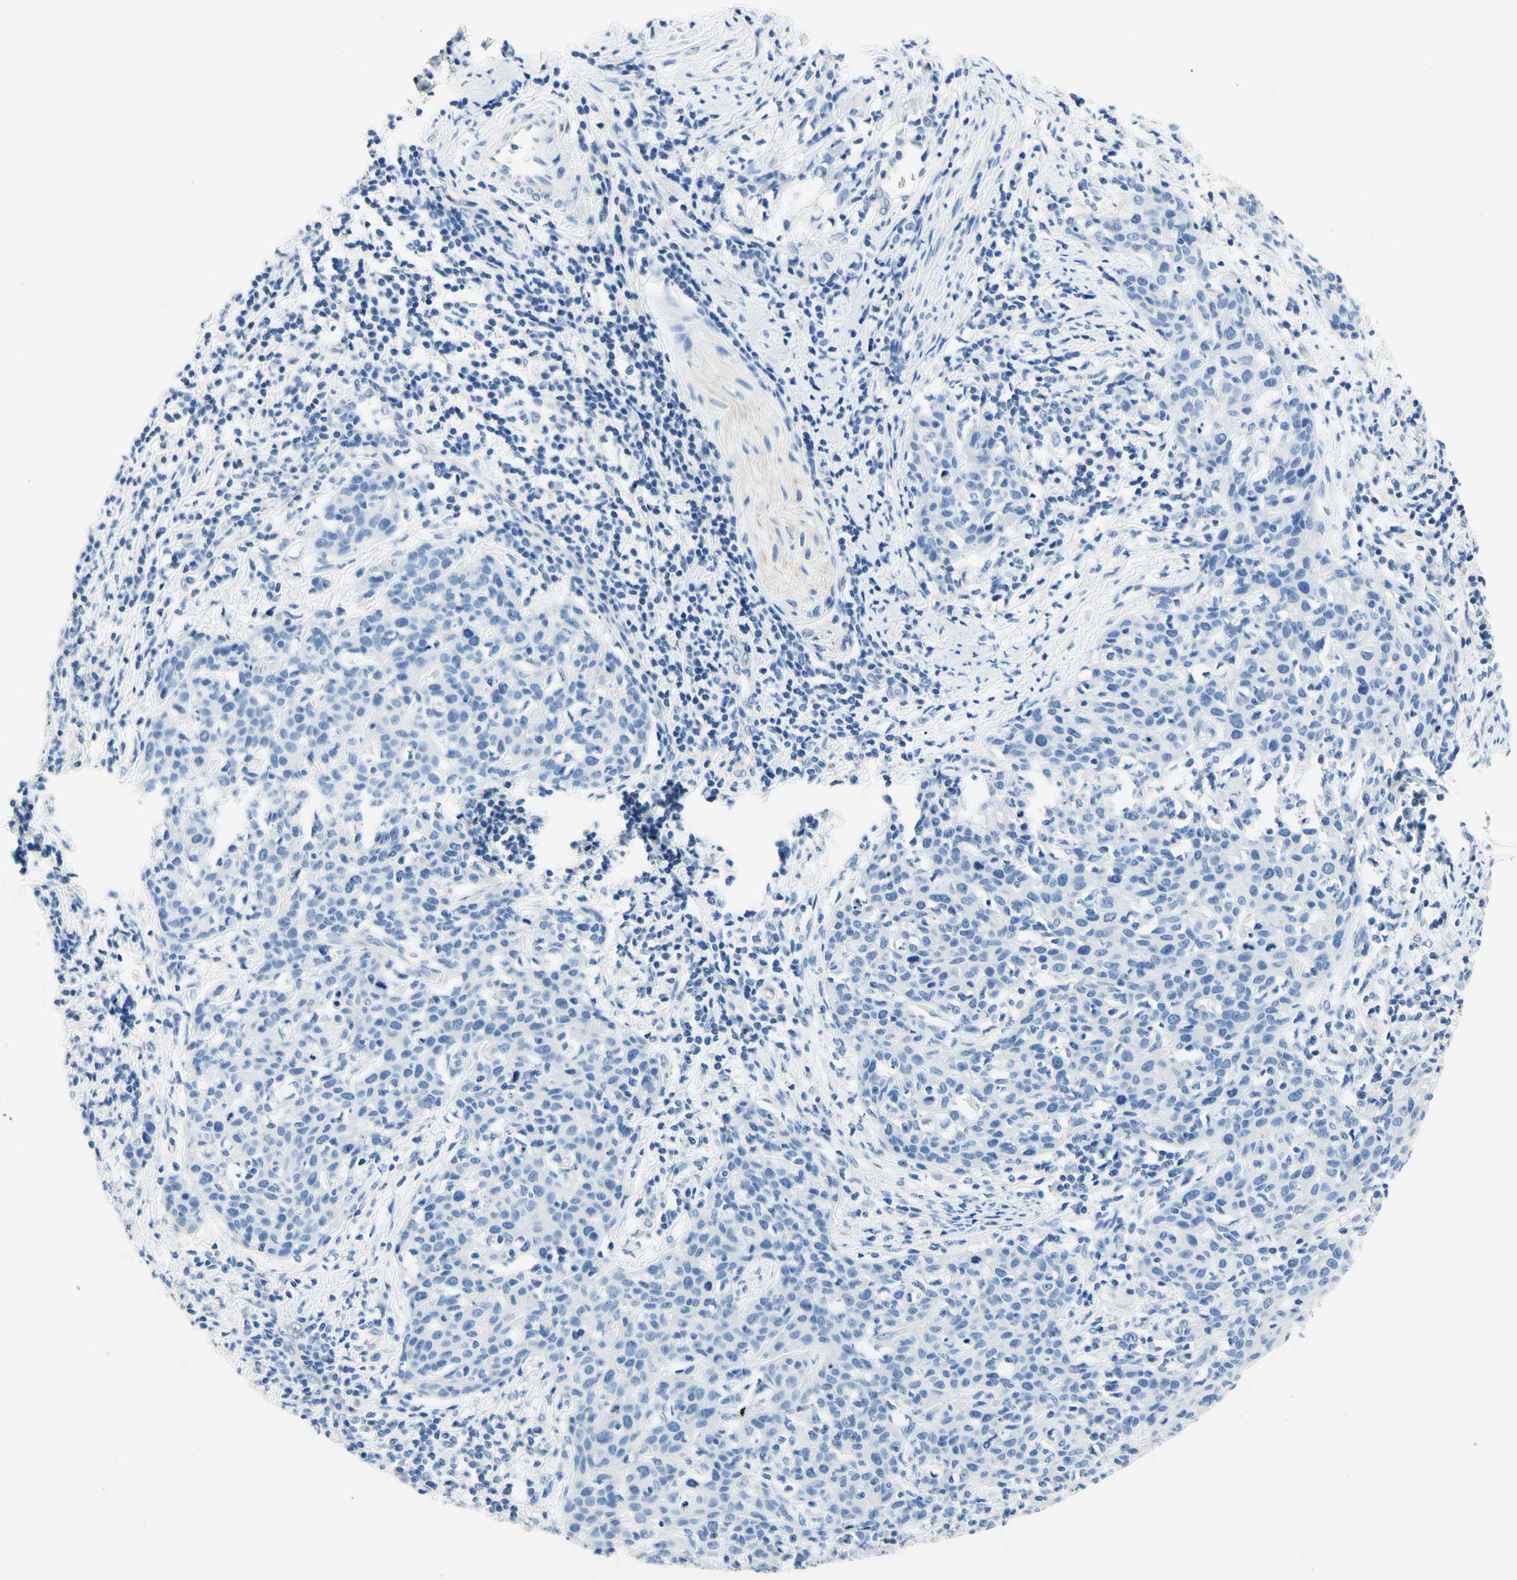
{"staining": {"intensity": "negative", "quantity": "none", "location": "none"}, "tissue": "cervical cancer", "cell_type": "Tumor cells", "image_type": "cancer", "snomed": [{"axis": "morphology", "description": "Squamous cell carcinoma, NOS"}, {"axis": "topography", "description": "Cervix"}], "caption": "Cervical squamous cell carcinoma stained for a protein using IHC demonstrates no staining tumor cells.", "gene": "HPCA", "patient": {"sex": "female", "age": 38}}